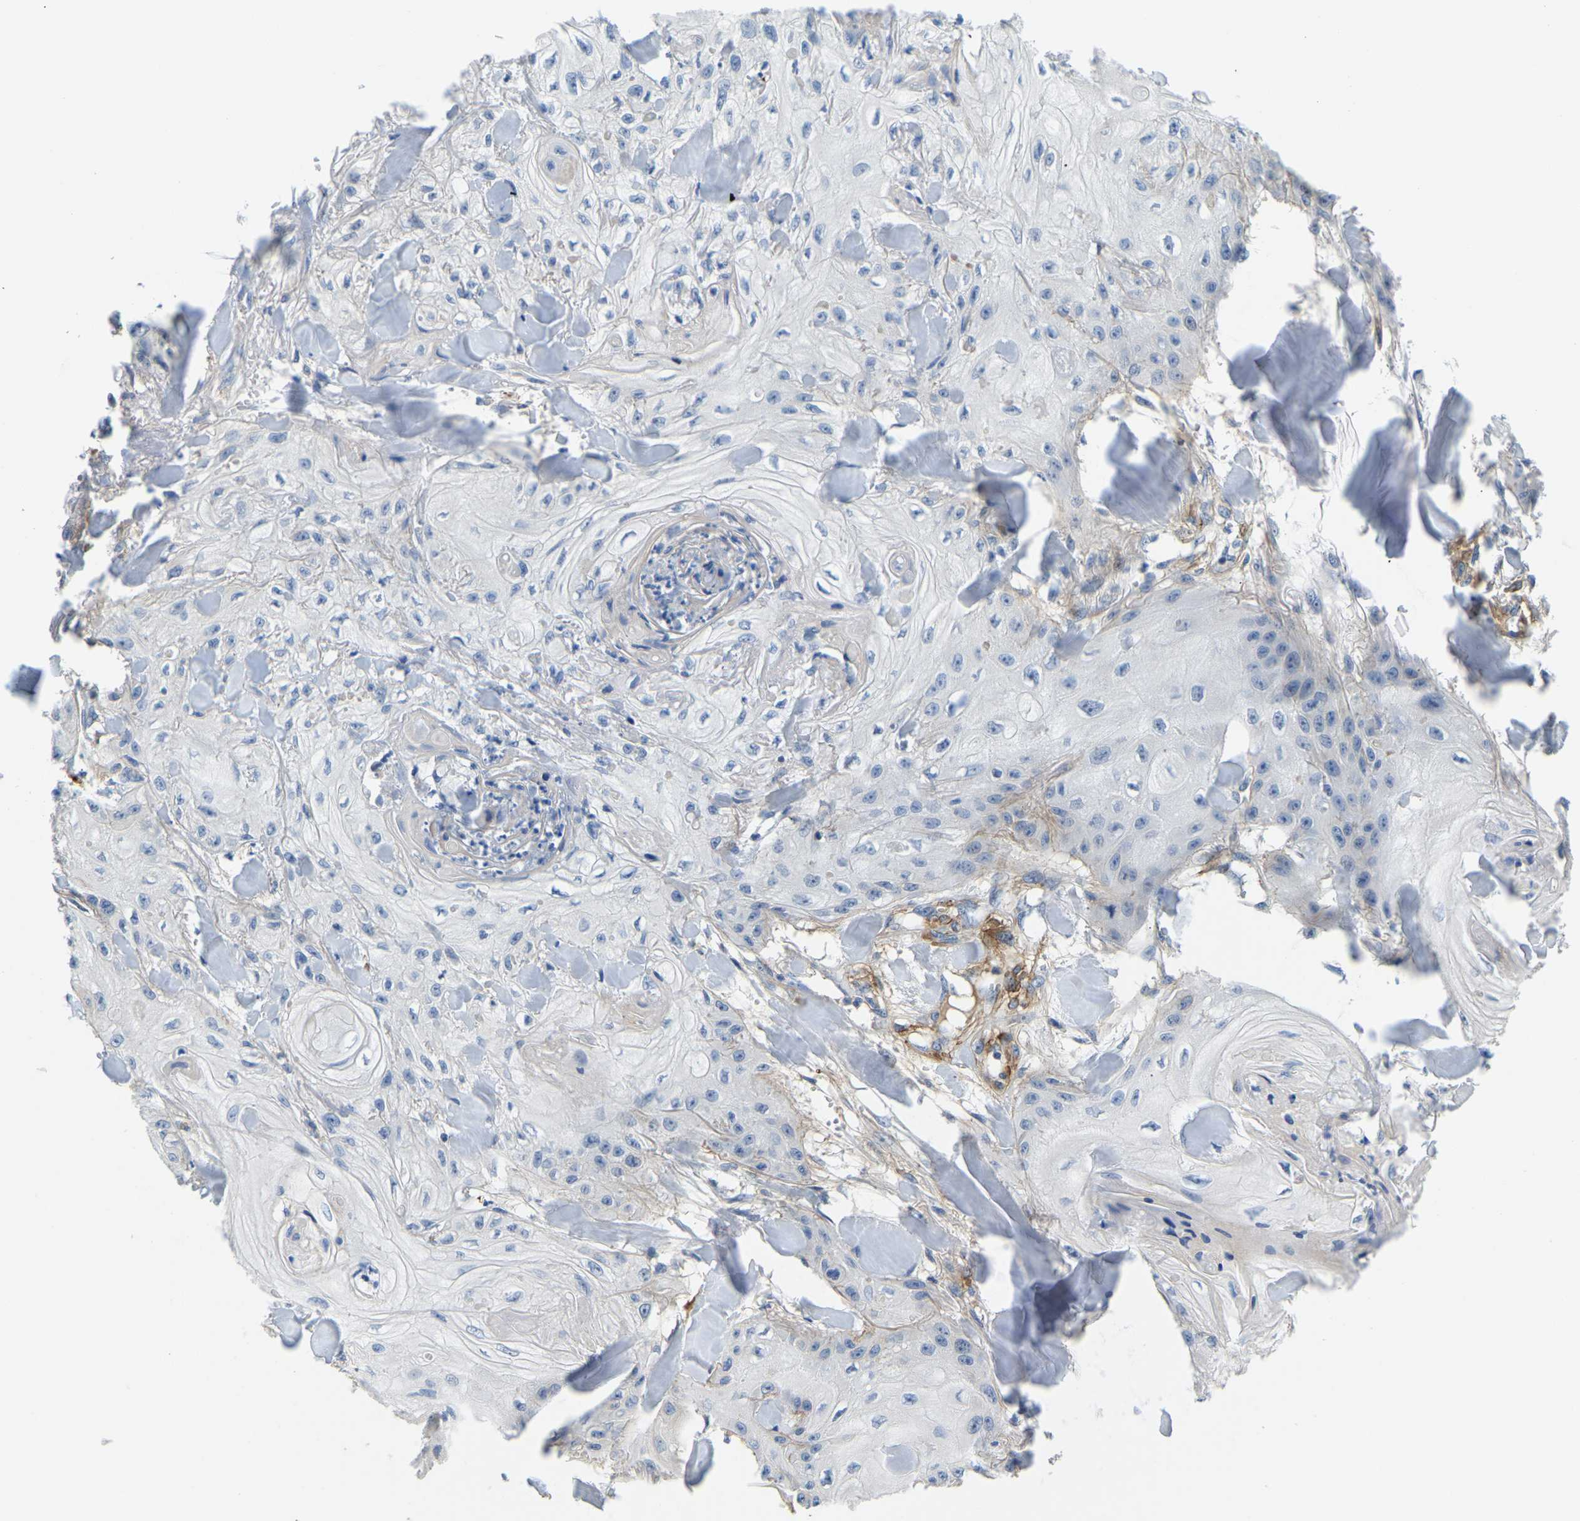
{"staining": {"intensity": "negative", "quantity": "none", "location": "none"}, "tissue": "skin cancer", "cell_type": "Tumor cells", "image_type": "cancer", "snomed": [{"axis": "morphology", "description": "Squamous cell carcinoma, NOS"}, {"axis": "topography", "description": "Skin"}], "caption": "High magnification brightfield microscopy of squamous cell carcinoma (skin) stained with DAB (brown) and counterstained with hematoxylin (blue): tumor cells show no significant positivity. Nuclei are stained in blue.", "gene": "LIAS", "patient": {"sex": "male", "age": 74}}